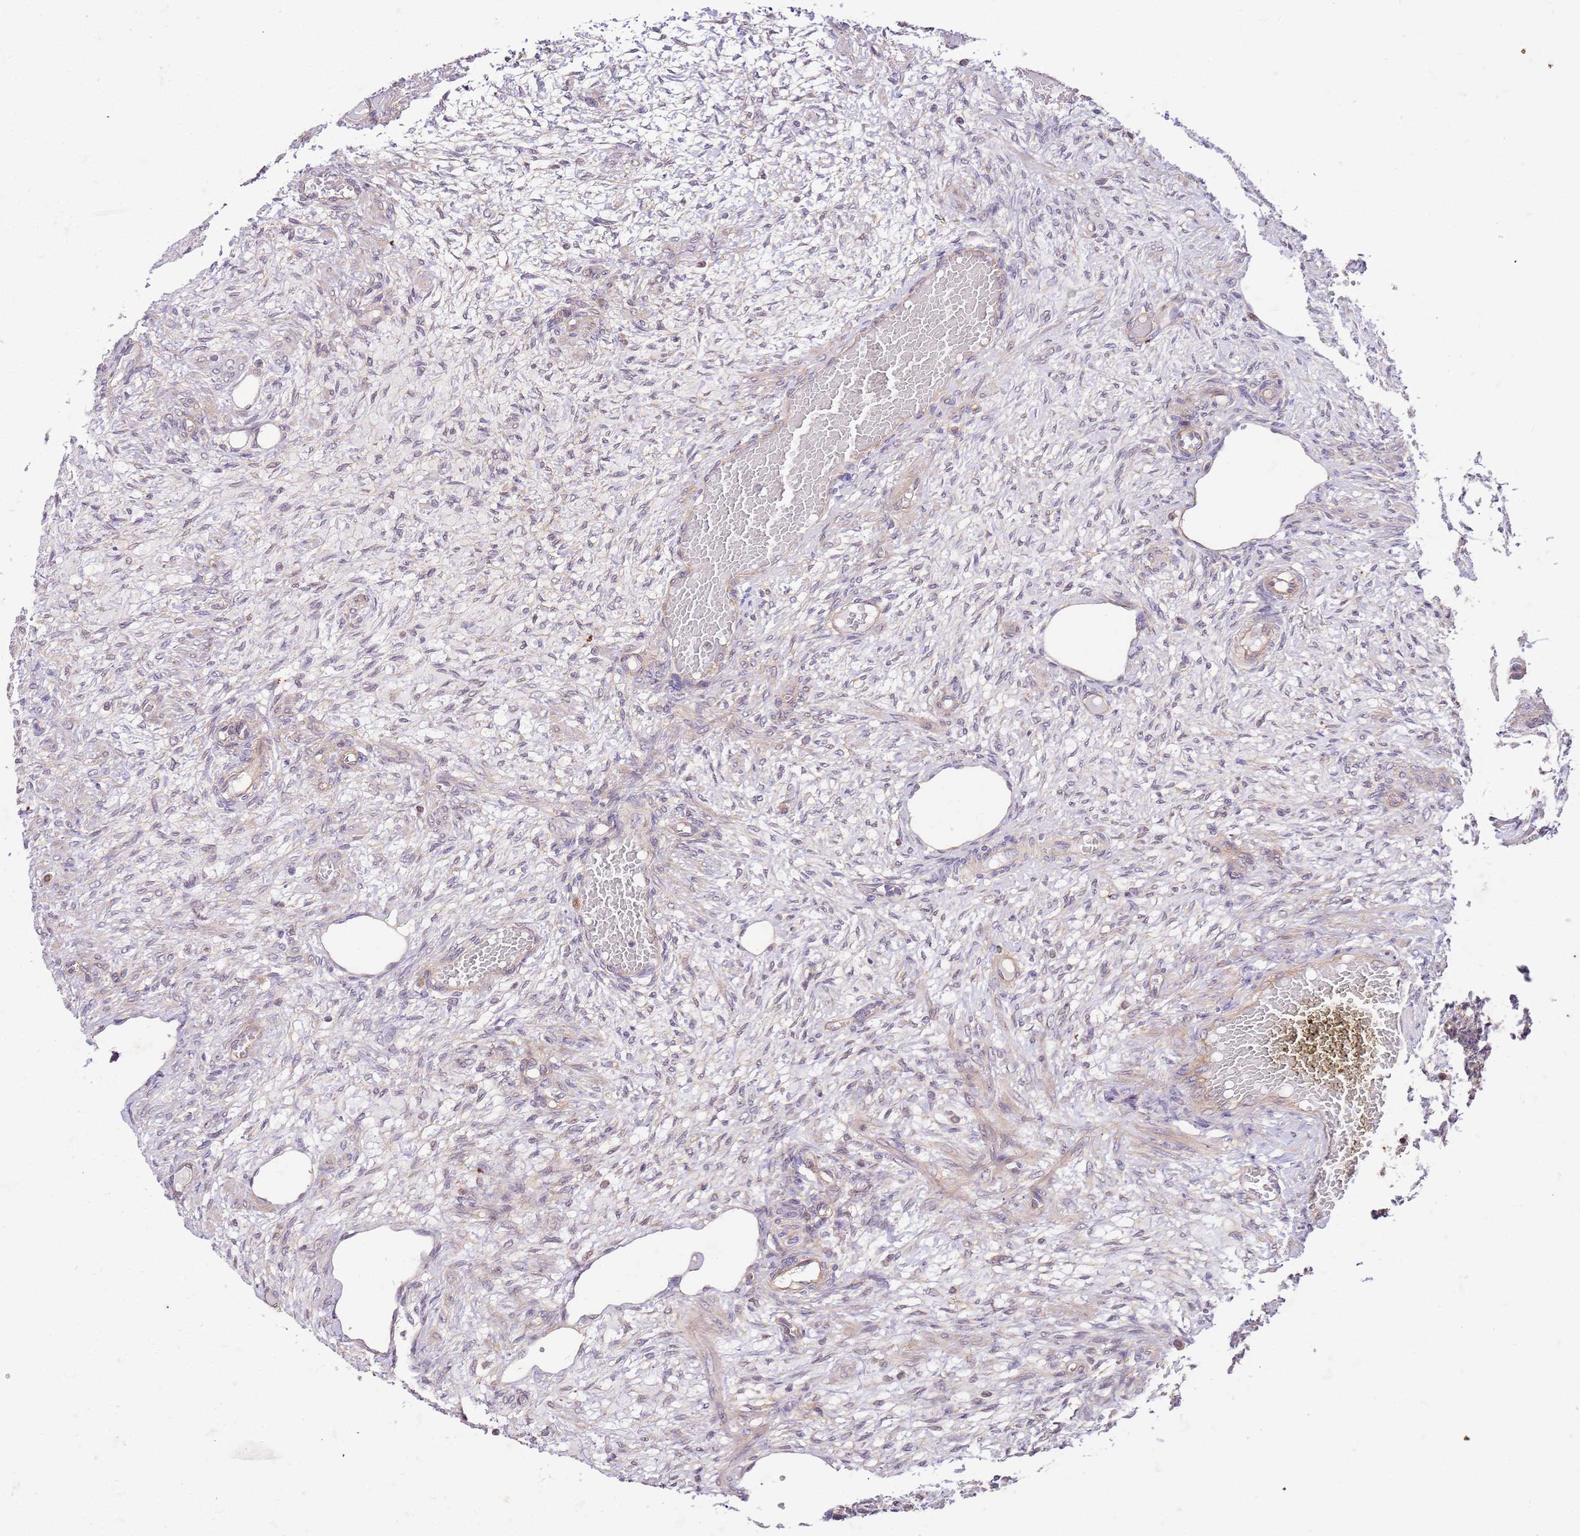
{"staining": {"intensity": "negative", "quantity": "none", "location": "none"}, "tissue": "ovary", "cell_type": "Ovarian stroma cells", "image_type": "normal", "snomed": [{"axis": "morphology", "description": "Normal tissue, NOS"}, {"axis": "topography", "description": "Ovary"}], "caption": "An immunohistochemistry image of benign ovary is shown. There is no staining in ovarian stroma cells of ovary. (Stains: DAB IHC with hematoxylin counter stain, Microscopy: brightfield microscopy at high magnification).", "gene": "OSBP", "patient": {"sex": "female", "age": 27}}